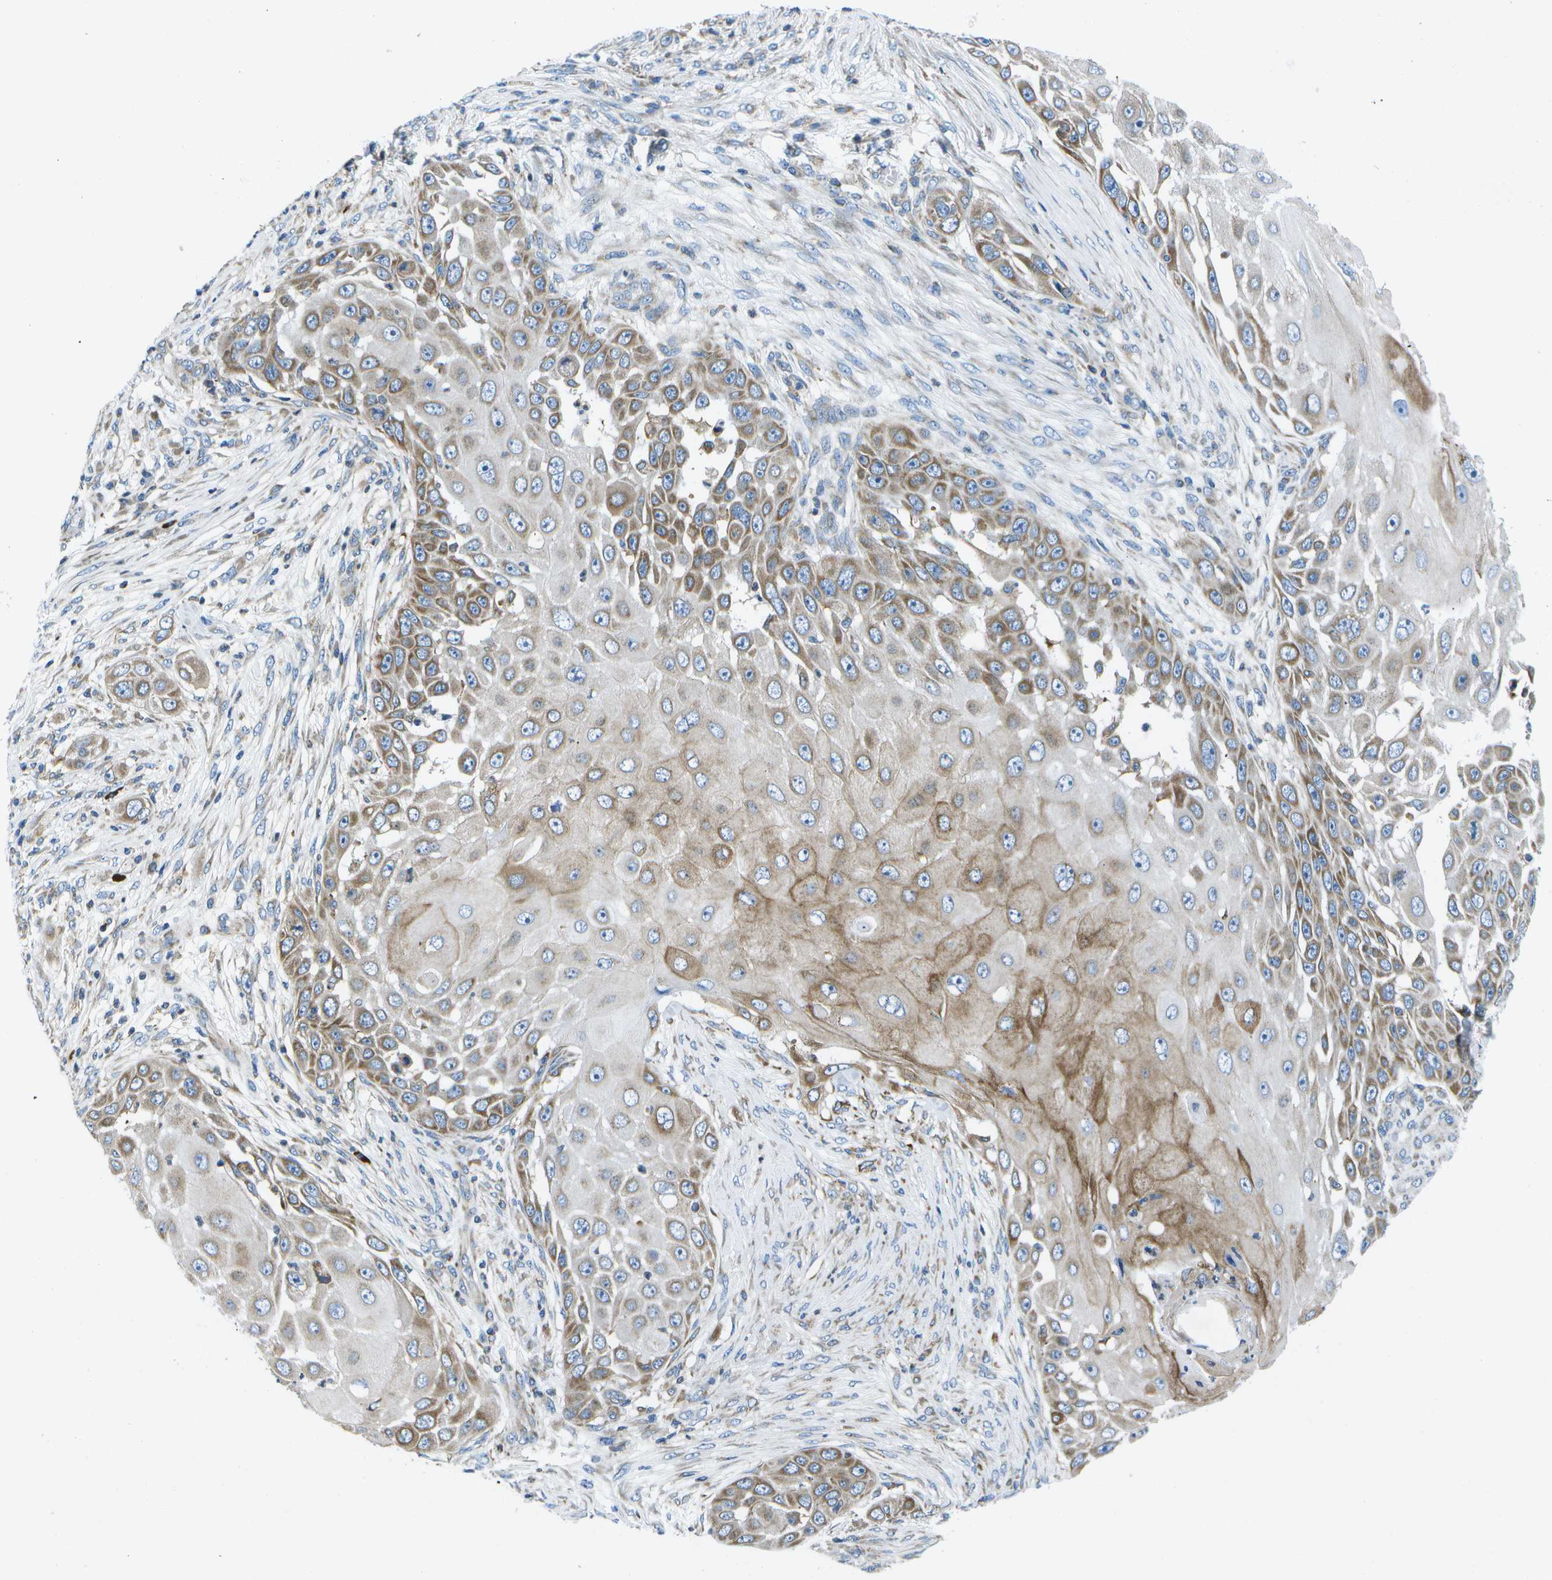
{"staining": {"intensity": "moderate", "quantity": ">75%", "location": "cytoplasmic/membranous"}, "tissue": "skin cancer", "cell_type": "Tumor cells", "image_type": "cancer", "snomed": [{"axis": "morphology", "description": "Squamous cell carcinoma, NOS"}, {"axis": "topography", "description": "Skin"}], "caption": "Skin squamous cell carcinoma stained with a protein marker displays moderate staining in tumor cells.", "gene": "GDF5", "patient": {"sex": "female", "age": 44}}